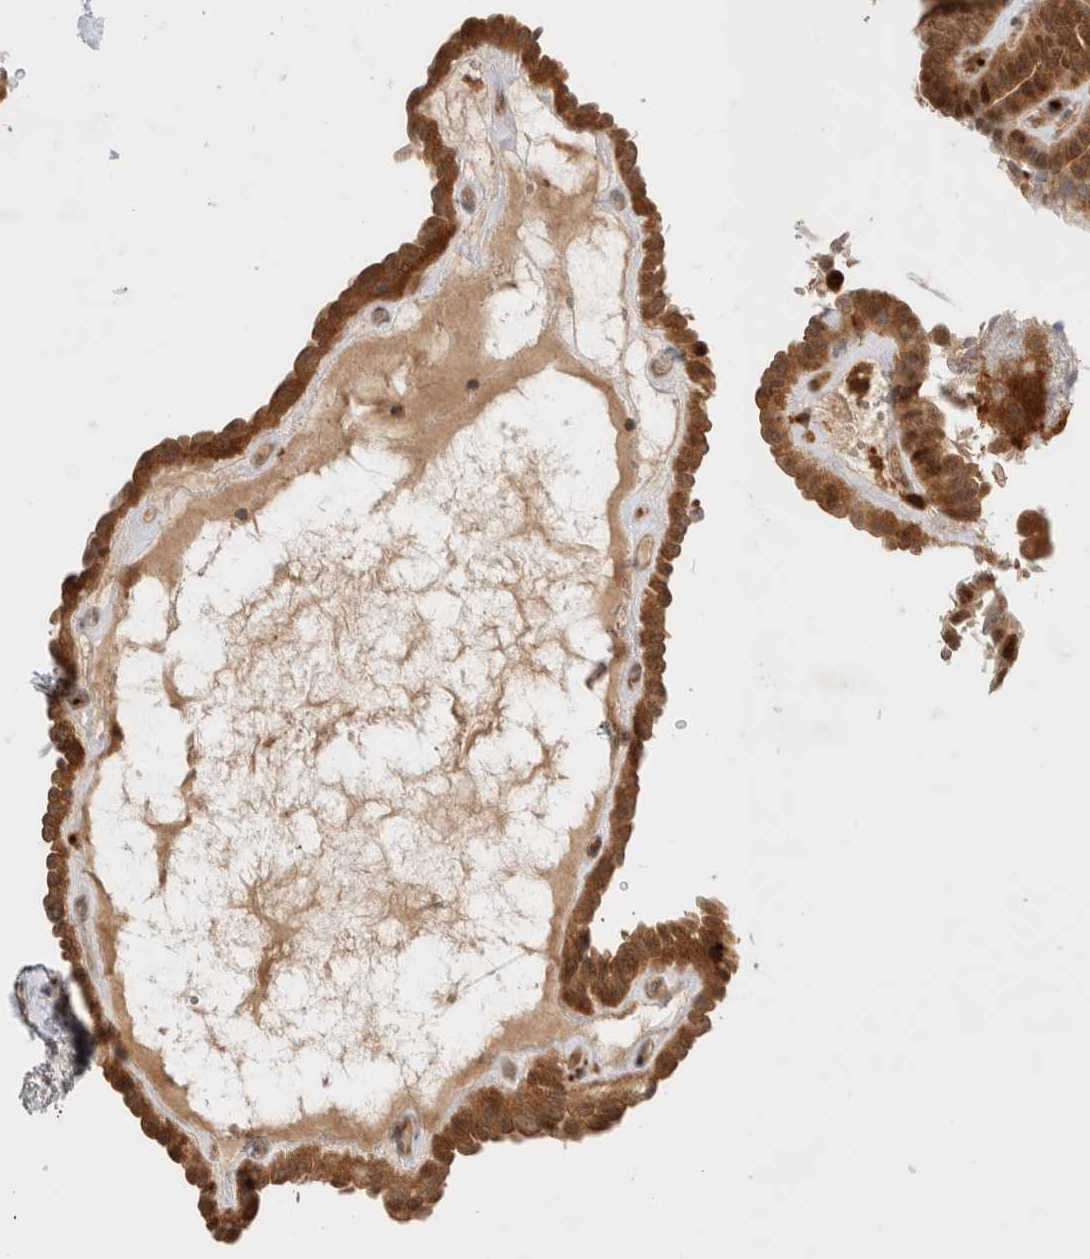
{"staining": {"intensity": "moderate", "quantity": ">75%", "location": "cytoplasmic/membranous,nuclear"}, "tissue": "thyroid cancer", "cell_type": "Tumor cells", "image_type": "cancer", "snomed": [{"axis": "morphology", "description": "Papillary adenocarcinoma, NOS"}, {"axis": "topography", "description": "Thyroid gland"}], "caption": "Thyroid cancer (papillary adenocarcinoma) stained for a protein shows moderate cytoplasmic/membranous and nuclear positivity in tumor cells. Immunohistochemistry (ihc) stains the protein of interest in brown and the nuclei are stained blue.", "gene": "OTUD6B", "patient": {"sex": "male", "age": 77}}